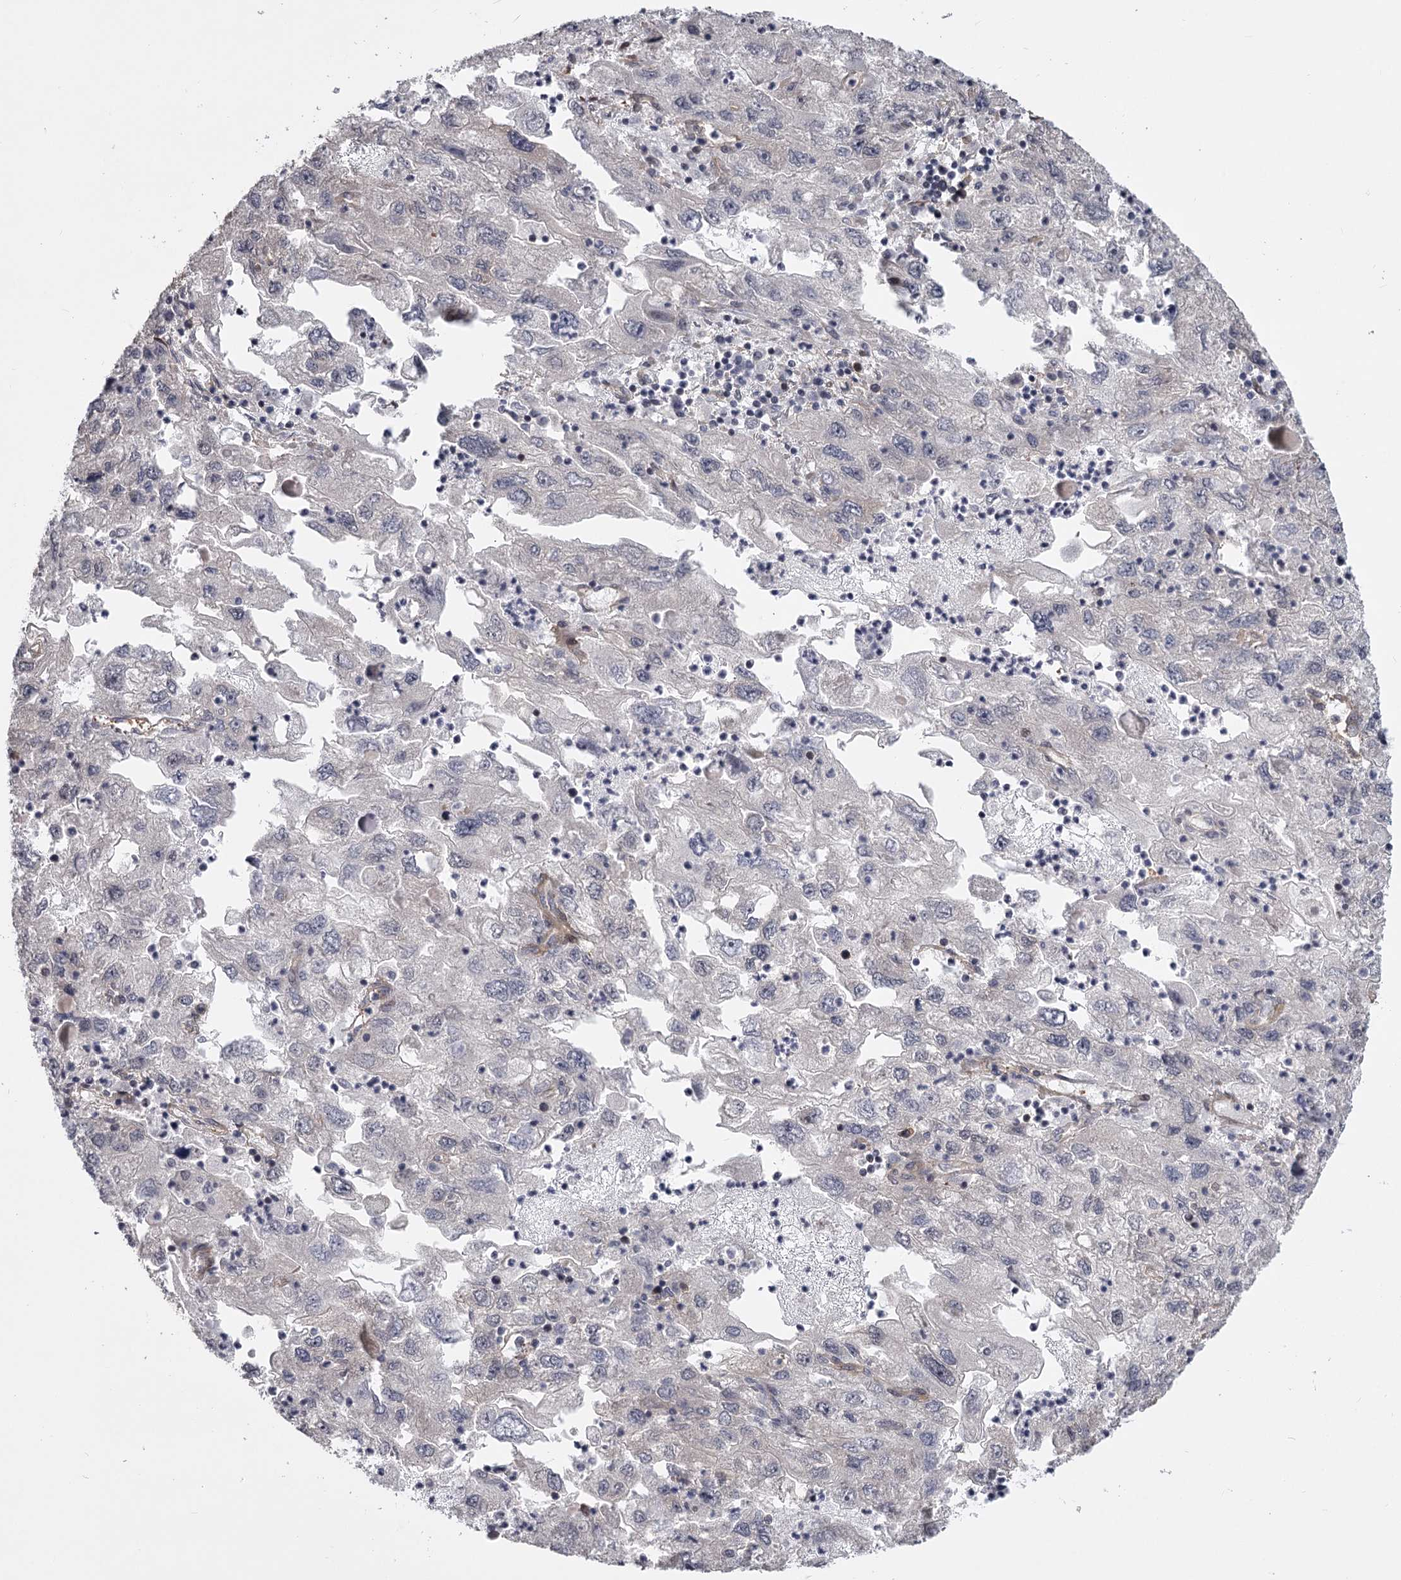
{"staining": {"intensity": "negative", "quantity": "none", "location": "none"}, "tissue": "endometrial cancer", "cell_type": "Tumor cells", "image_type": "cancer", "snomed": [{"axis": "morphology", "description": "Adenocarcinoma, NOS"}, {"axis": "topography", "description": "Endometrium"}], "caption": "An immunohistochemistry (IHC) photomicrograph of endometrial adenocarcinoma is shown. There is no staining in tumor cells of endometrial adenocarcinoma.", "gene": "CCNG2", "patient": {"sex": "female", "age": 49}}